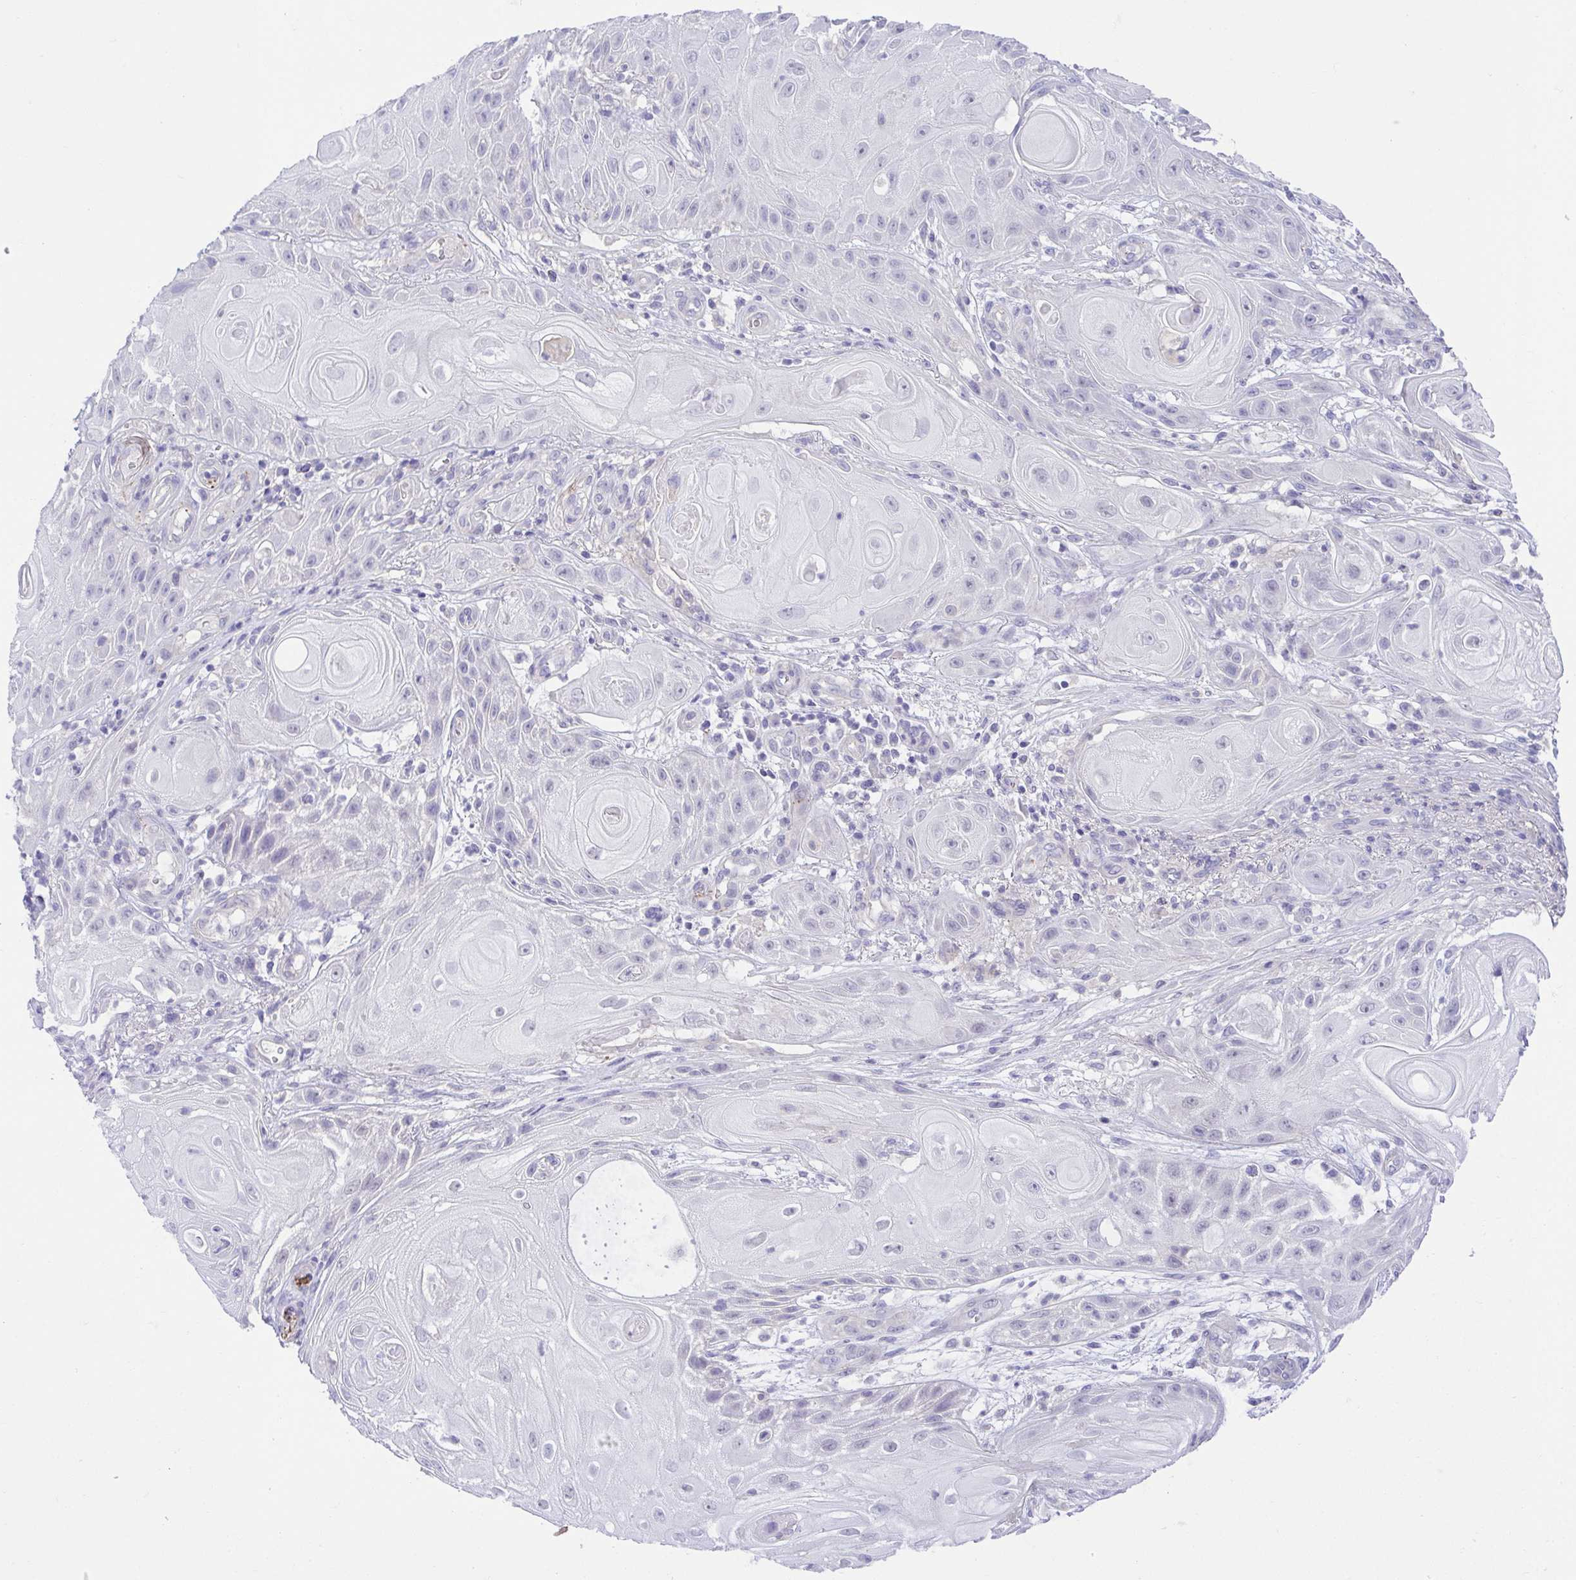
{"staining": {"intensity": "negative", "quantity": "none", "location": "none"}, "tissue": "skin cancer", "cell_type": "Tumor cells", "image_type": "cancer", "snomed": [{"axis": "morphology", "description": "Squamous cell carcinoma, NOS"}, {"axis": "topography", "description": "Skin"}], "caption": "Micrograph shows no significant protein positivity in tumor cells of skin cancer (squamous cell carcinoma). (DAB (3,3'-diaminobenzidine) IHC with hematoxylin counter stain).", "gene": "PRR14L", "patient": {"sex": "male", "age": 62}}